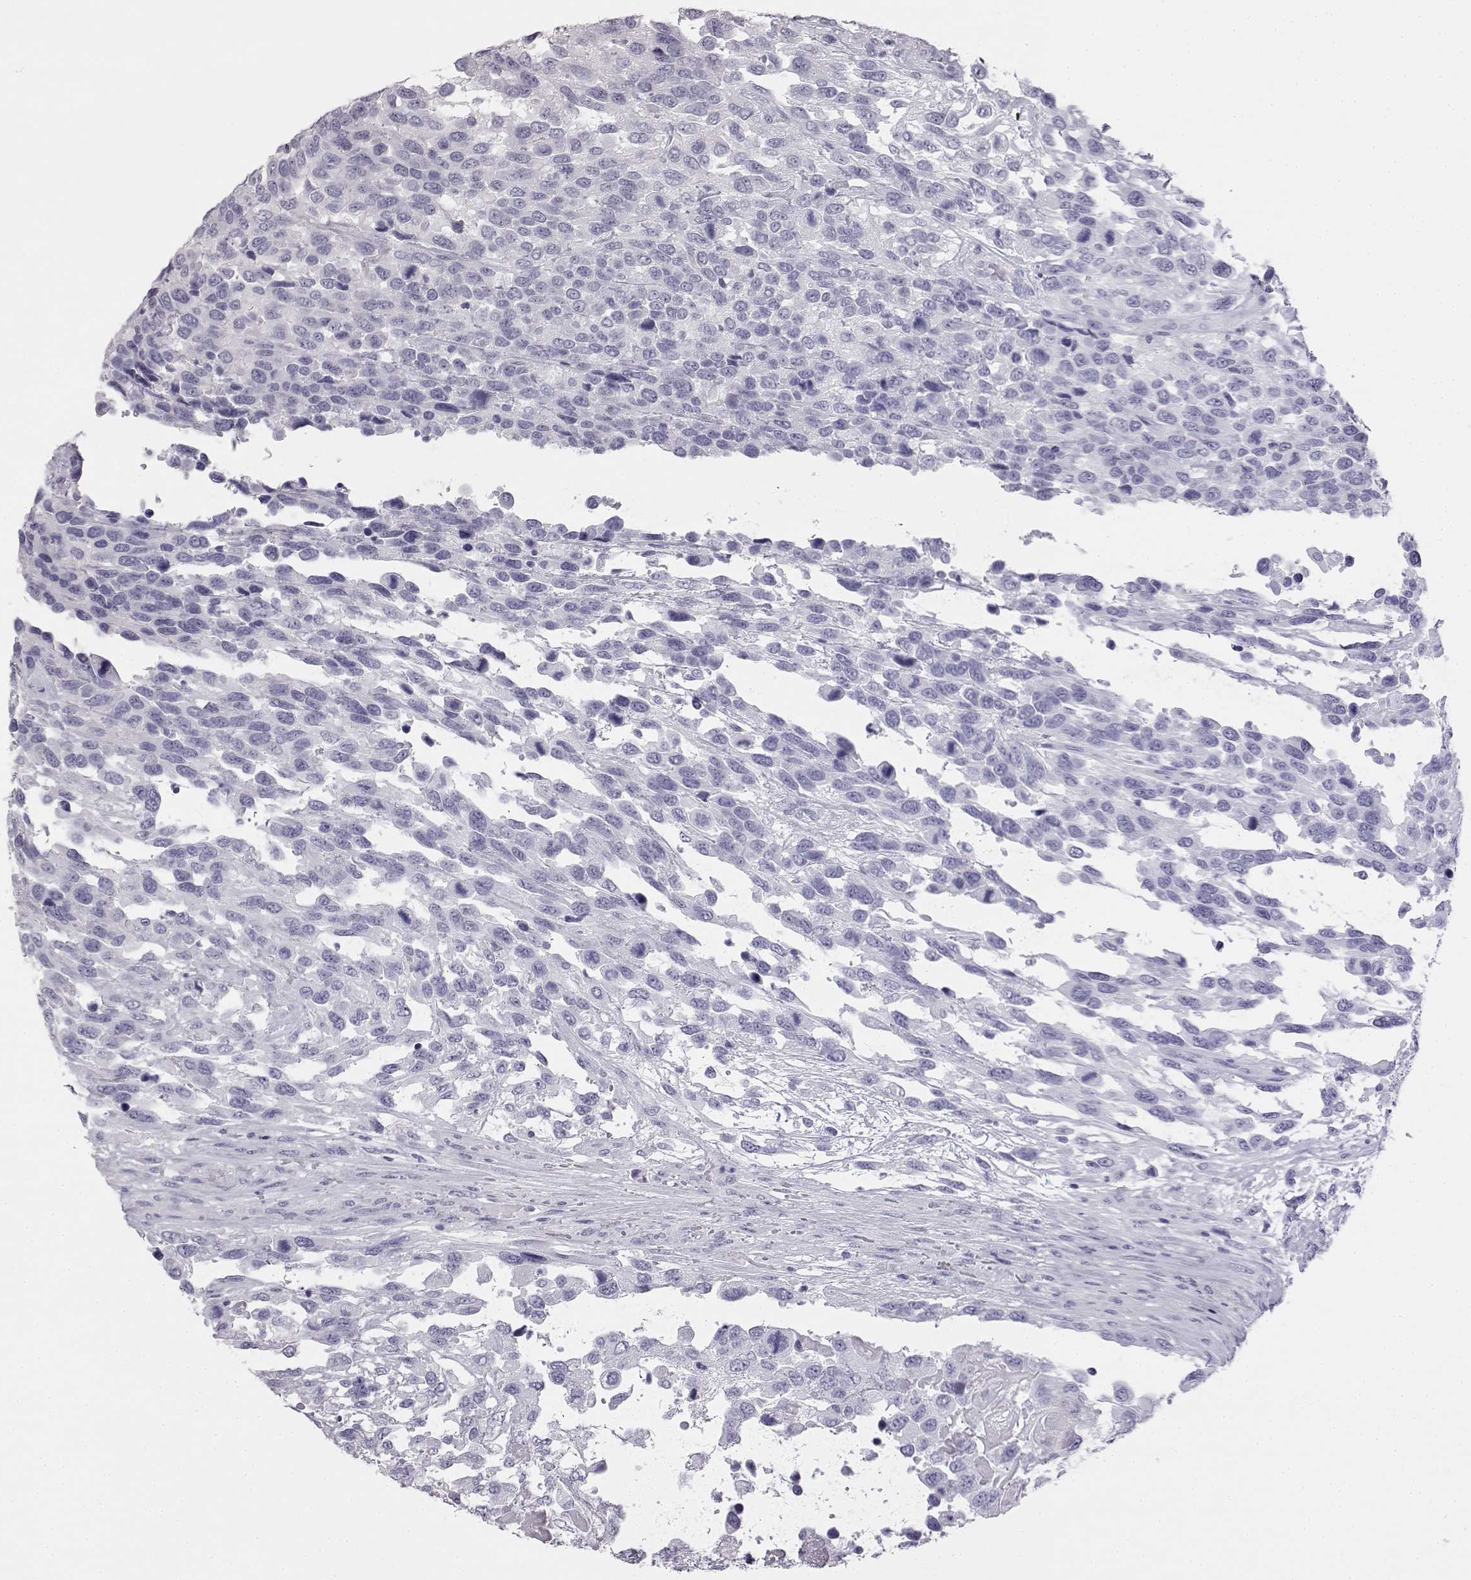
{"staining": {"intensity": "negative", "quantity": "none", "location": "none"}, "tissue": "urothelial cancer", "cell_type": "Tumor cells", "image_type": "cancer", "snomed": [{"axis": "morphology", "description": "Urothelial carcinoma, High grade"}, {"axis": "topography", "description": "Urinary bladder"}], "caption": "An immunohistochemistry (IHC) image of urothelial cancer is shown. There is no staining in tumor cells of urothelial cancer.", "gene": "VGF", "patient": {"sex": "female", "age": 70}}